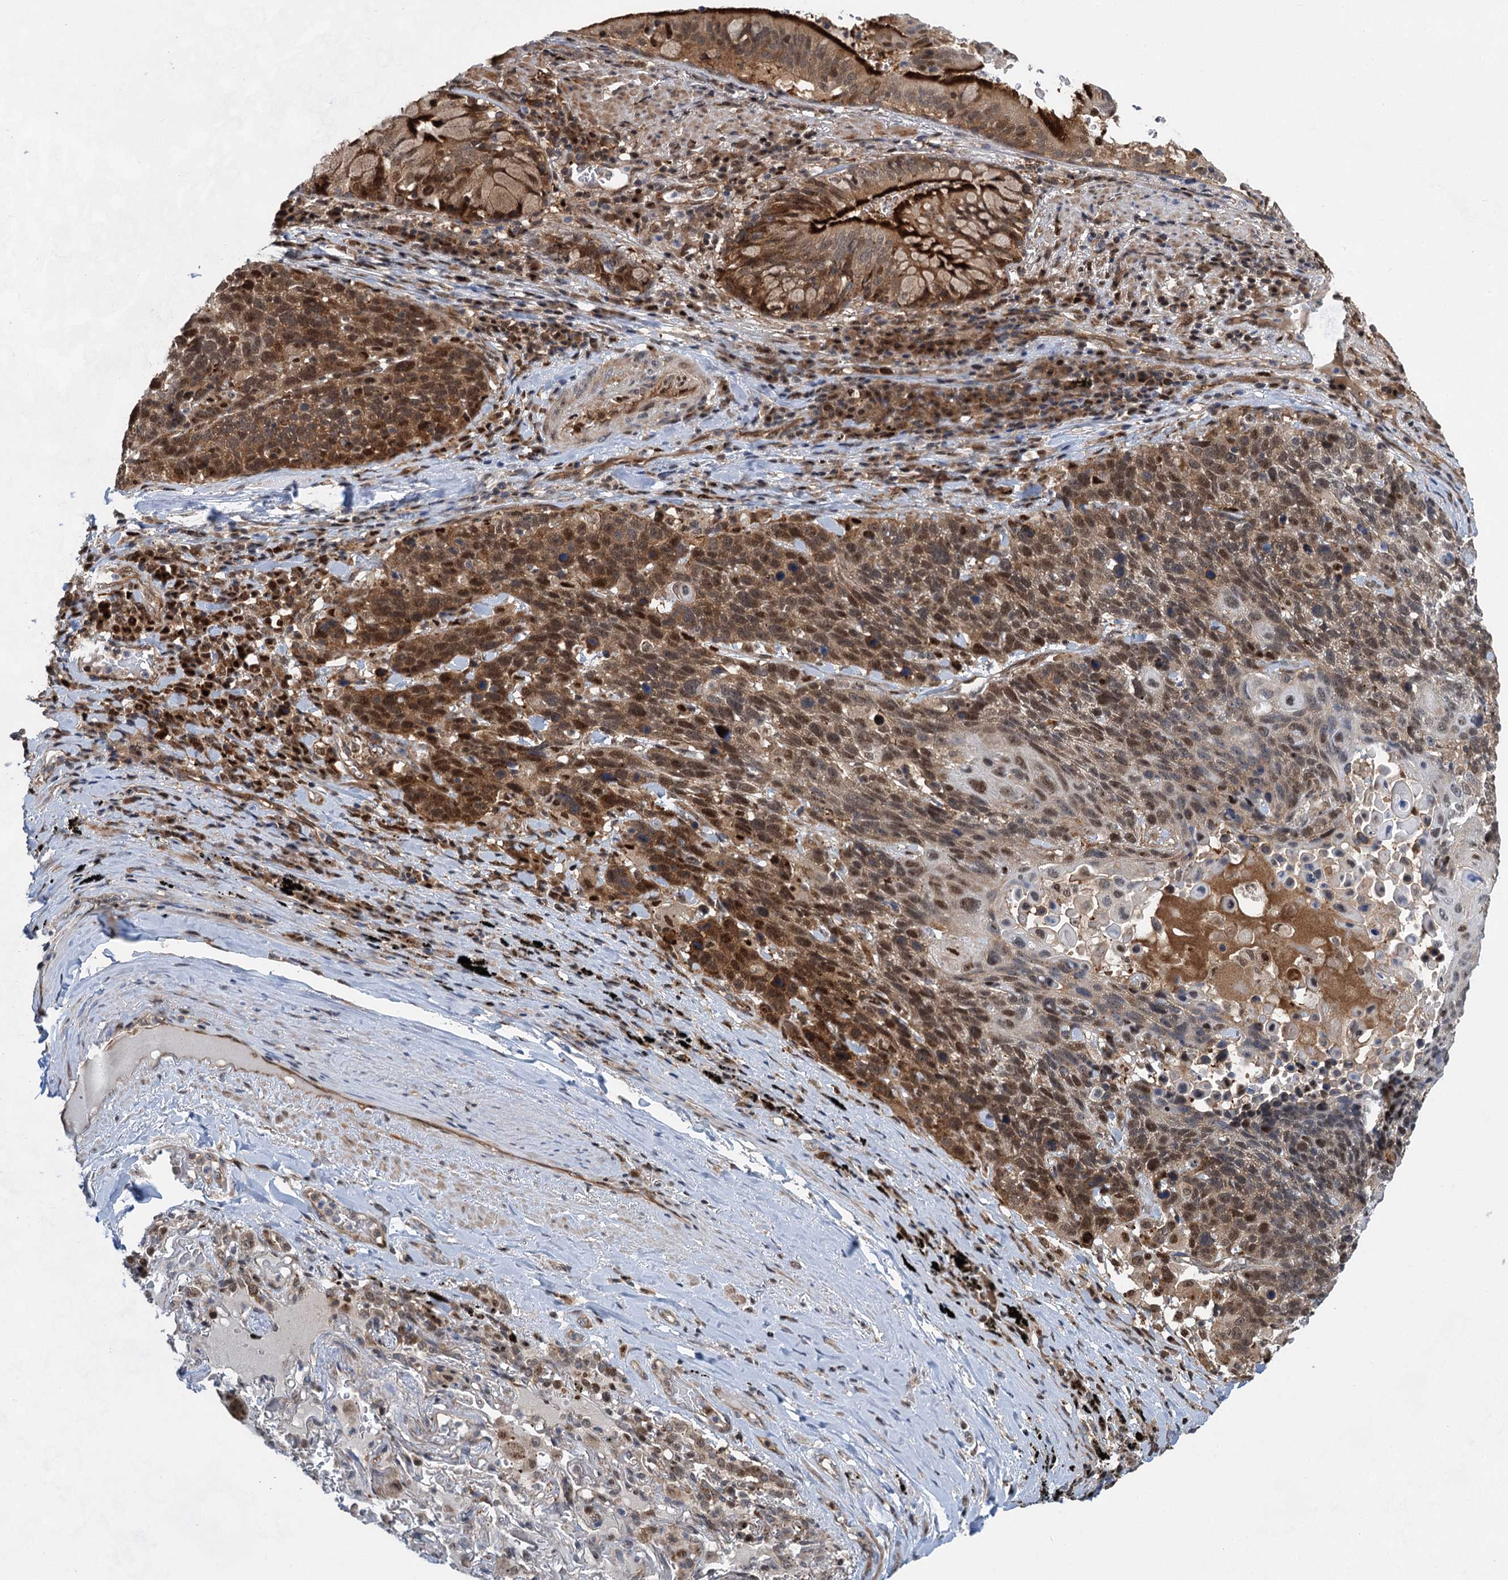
{"staining": {"intensity": "moderate", "quantity": ">75%", "location": "cytoplasmic/membranous,nuclear"}, "tissue": "lung cancer", "cell_type": "Tumor cells", "image_type": "cancer", "snomed": [{"axis": "morphology", "description": "Squamous cell carcinoma, NOS"}, {"axis": "topography", "description": "Lung"}], "caption": "This is a micrograph of IHC staining of lung squamous cell carcinoma, which shows moderate staining in the cytoplasmic/membranous and nuclear of tumor cells.", "gene": "GPBP1", "patient": {"sex": "male", "age": 66}}